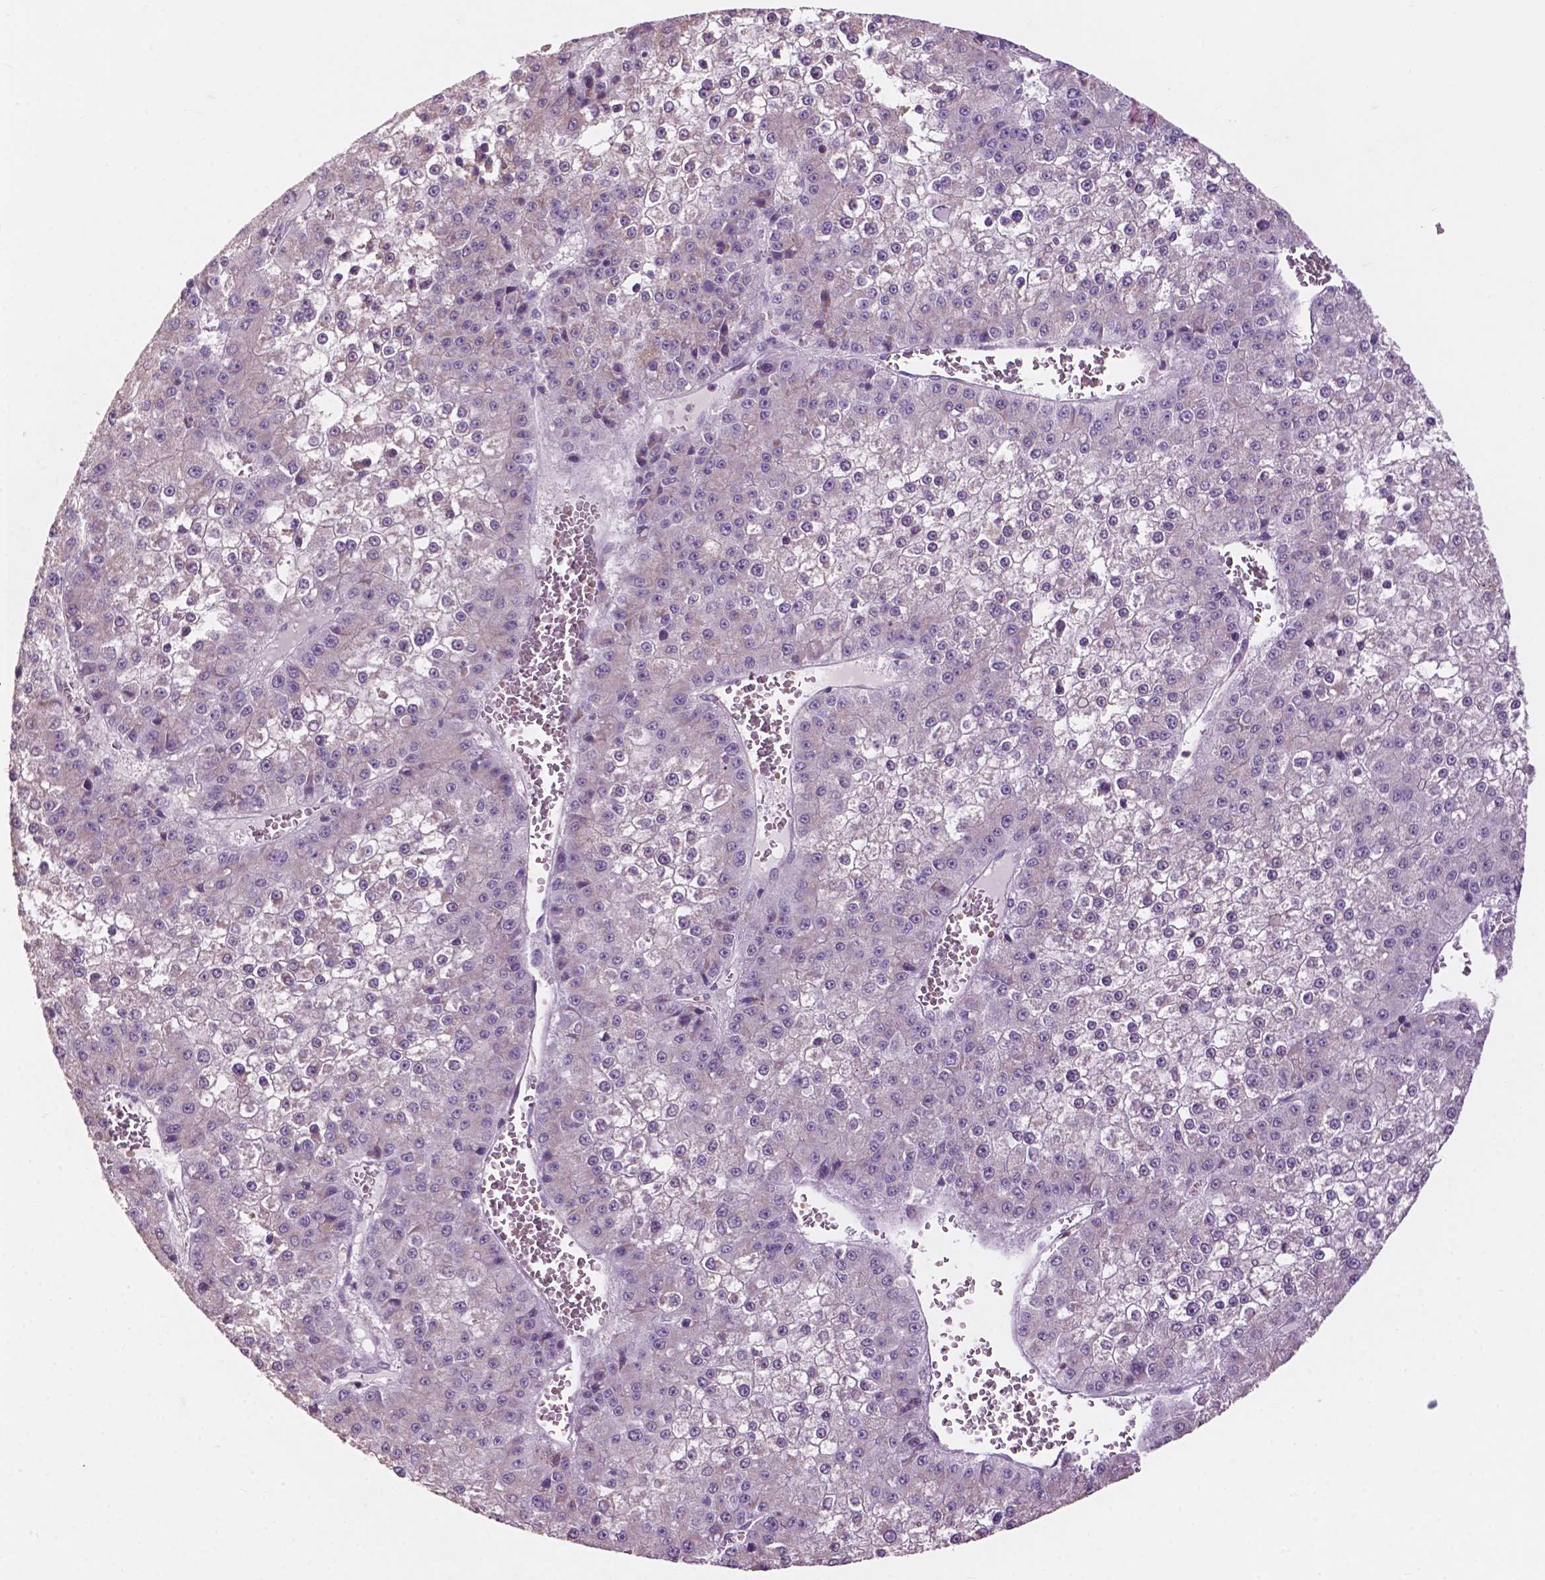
{"staining": {"intensity": "negative", "quantity": "none", "location": "none"}, "tissue": "liver cancer", "cell_type": "Tumor cells", "image_type": "cancer", "snomed": [{"axis": "morphology", "description": "Carcinoma, Hepatocellular, NOS"}, {"axis": "topography", "description": "Liver"}], "caption": "Immunohistochemistry (IHC) photomicrograph of human hepatocellular carcinoma (liver) stained for a protein (brown), which exhibits no positivity in tumor cells.", "gene": "NDUFS1", "patient": {"sex": "female", "age": 73}}